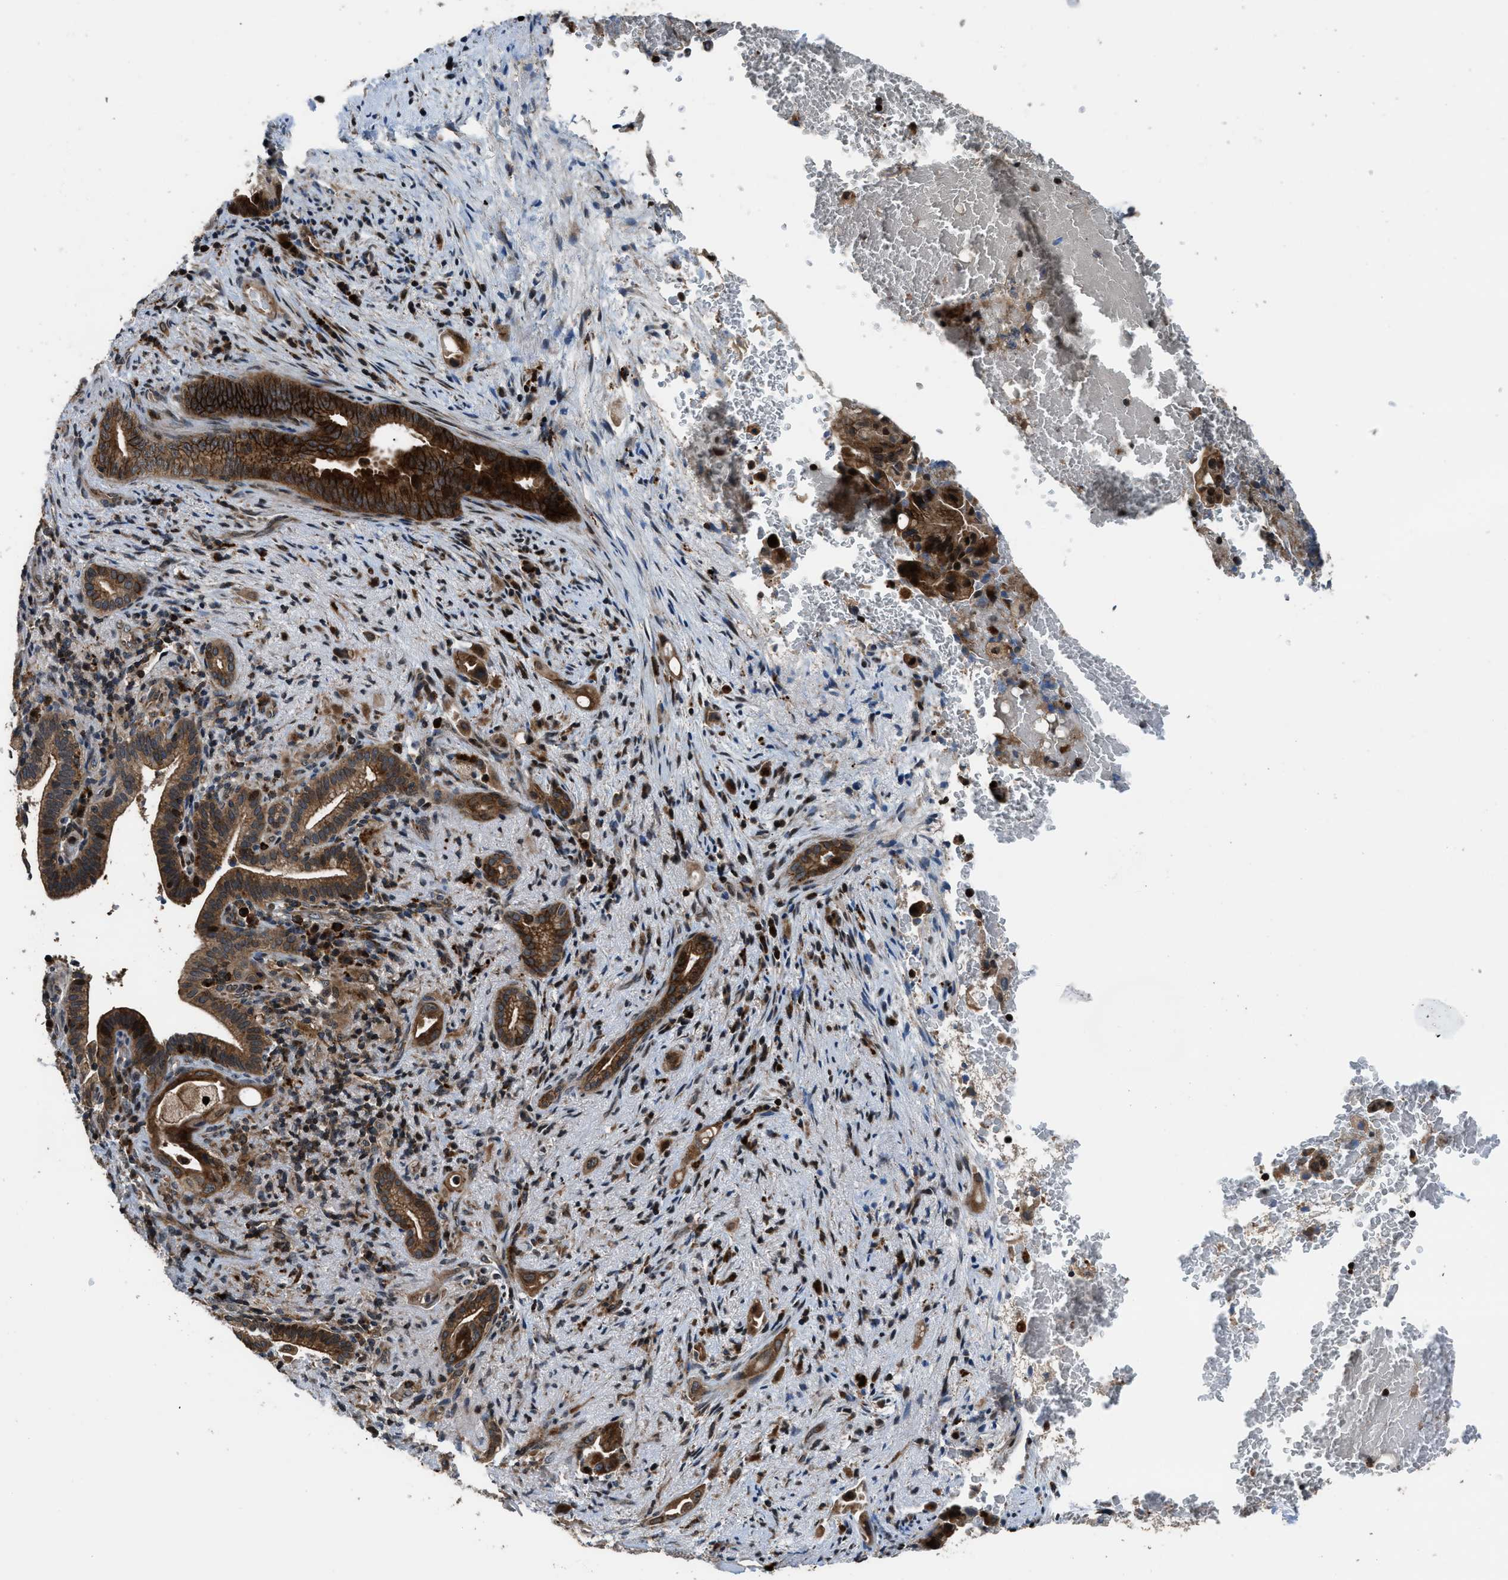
{"staining": {"intensity": "strong", "quantity": ">75%", "location": "cytoplasmic/membranous"}, "tissue": "liver cancer", "cell_type": "Tumor cells", "image_type": "cancer", "snomed": [{"axis": "morphology", "description": "Cholangiocarcinoma"}, {"axis": "topography", "description": "Liver"}], "caption": "A micrograph of human cholangiocarcinoma (liver) stained for a protein exhibits strong cytoplasmic/membranous brown staining in tumor cells. Using DAB (3,3'-diaminobenzidine) (brown) and hematoxylin (blue) stains, captured at high magnification using brightfield microscopy.", "gene": "CTBS", "patient": {"sex": "female", "age": 68}}